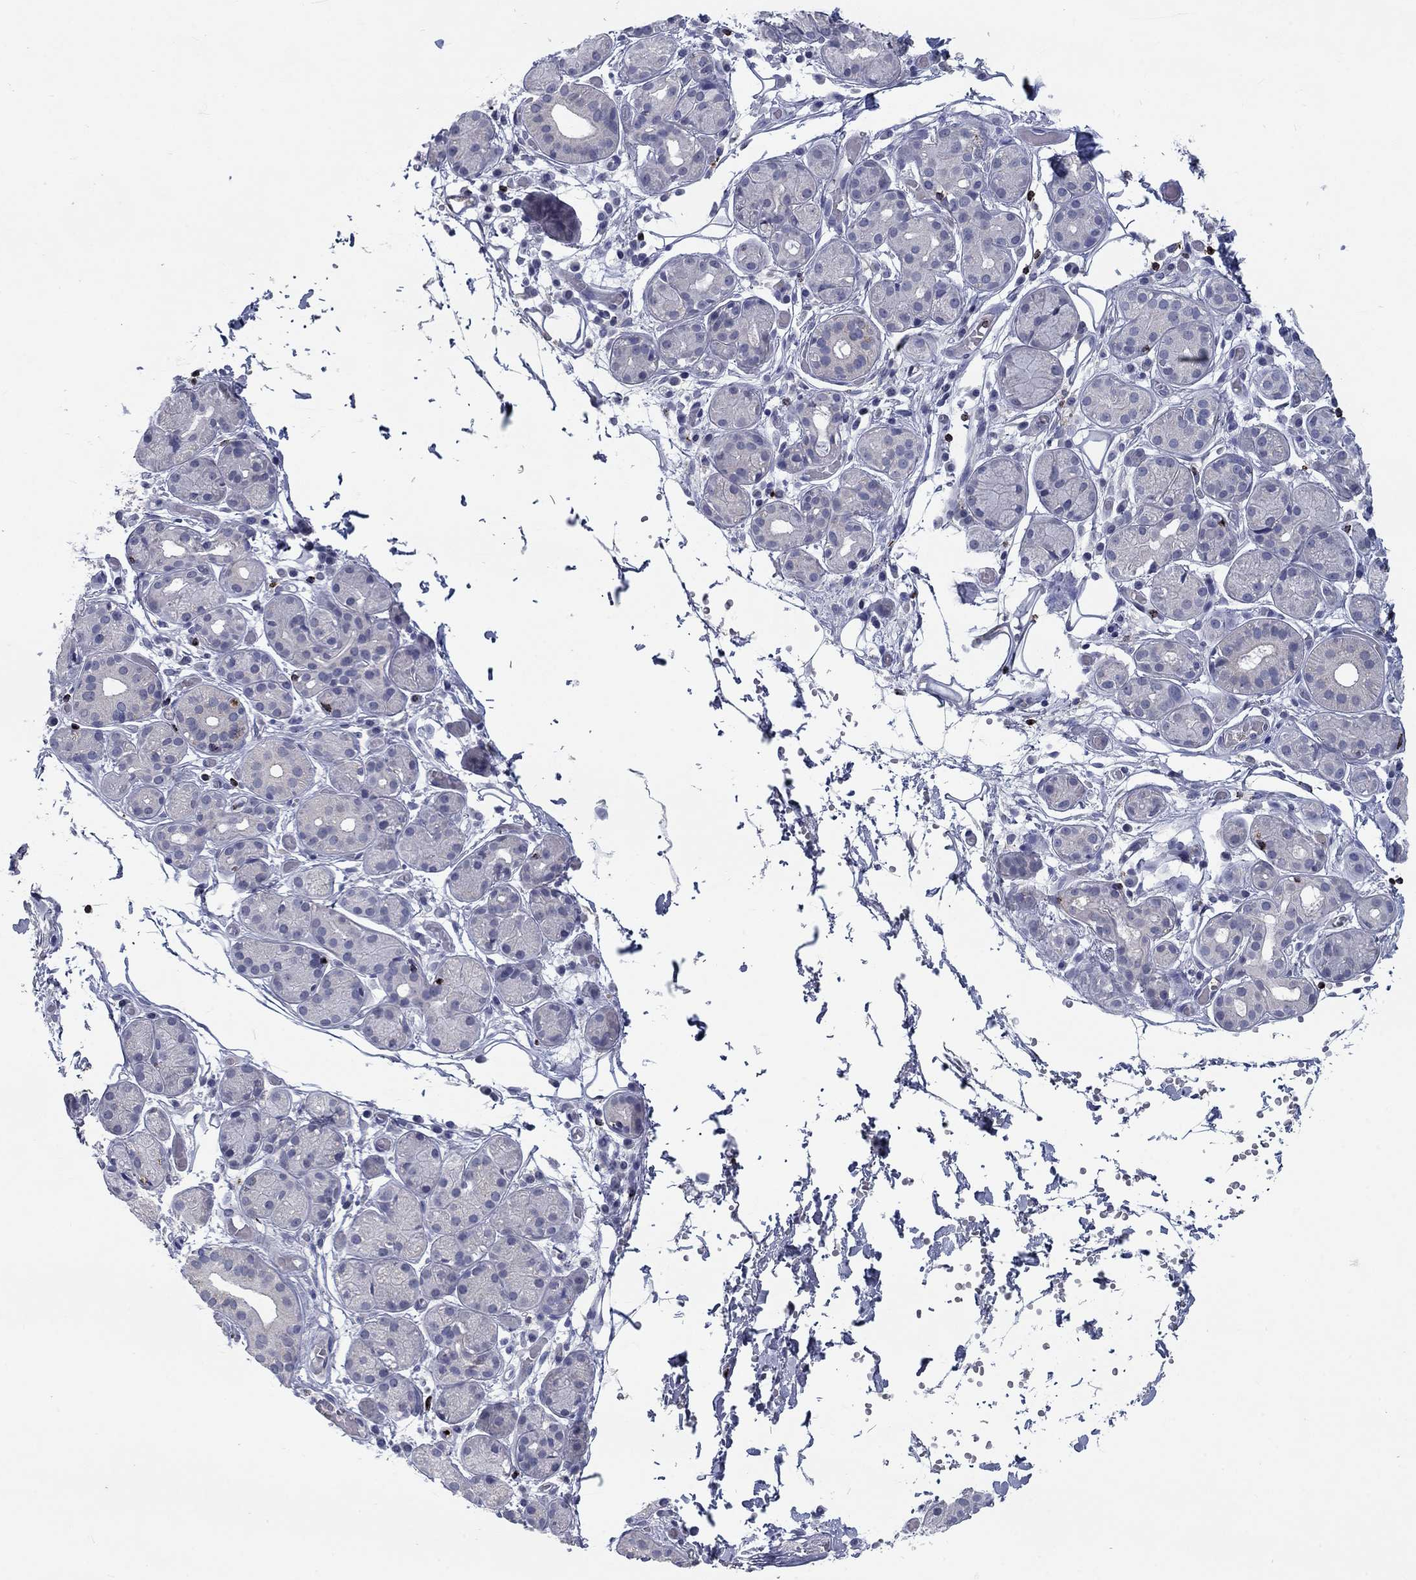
{"staining": {"intensity": "negative", "quantity": "none", "location": "none"}, "tissue": "salivary gland", "cell_type": "Glandular cells", "image_type": "normal", "snomed": [{"axis": "morphology", "description": "Normal tissue, NOS"}, {"axis": "topography", "description": "Salivary gland"}, {"axis": "topography", "description": "Peripheral nerve tissue"}], "caption": "A photomicrograph of salivary gland stained for a protein reveals no brown staining in glandular cells. (DAB (3,3'-diaminobenzidine) immunohistochemistry with hematoxylin counter stain).", "gene": "GZMA", "patient": {"sex": "male", "age": 71}}